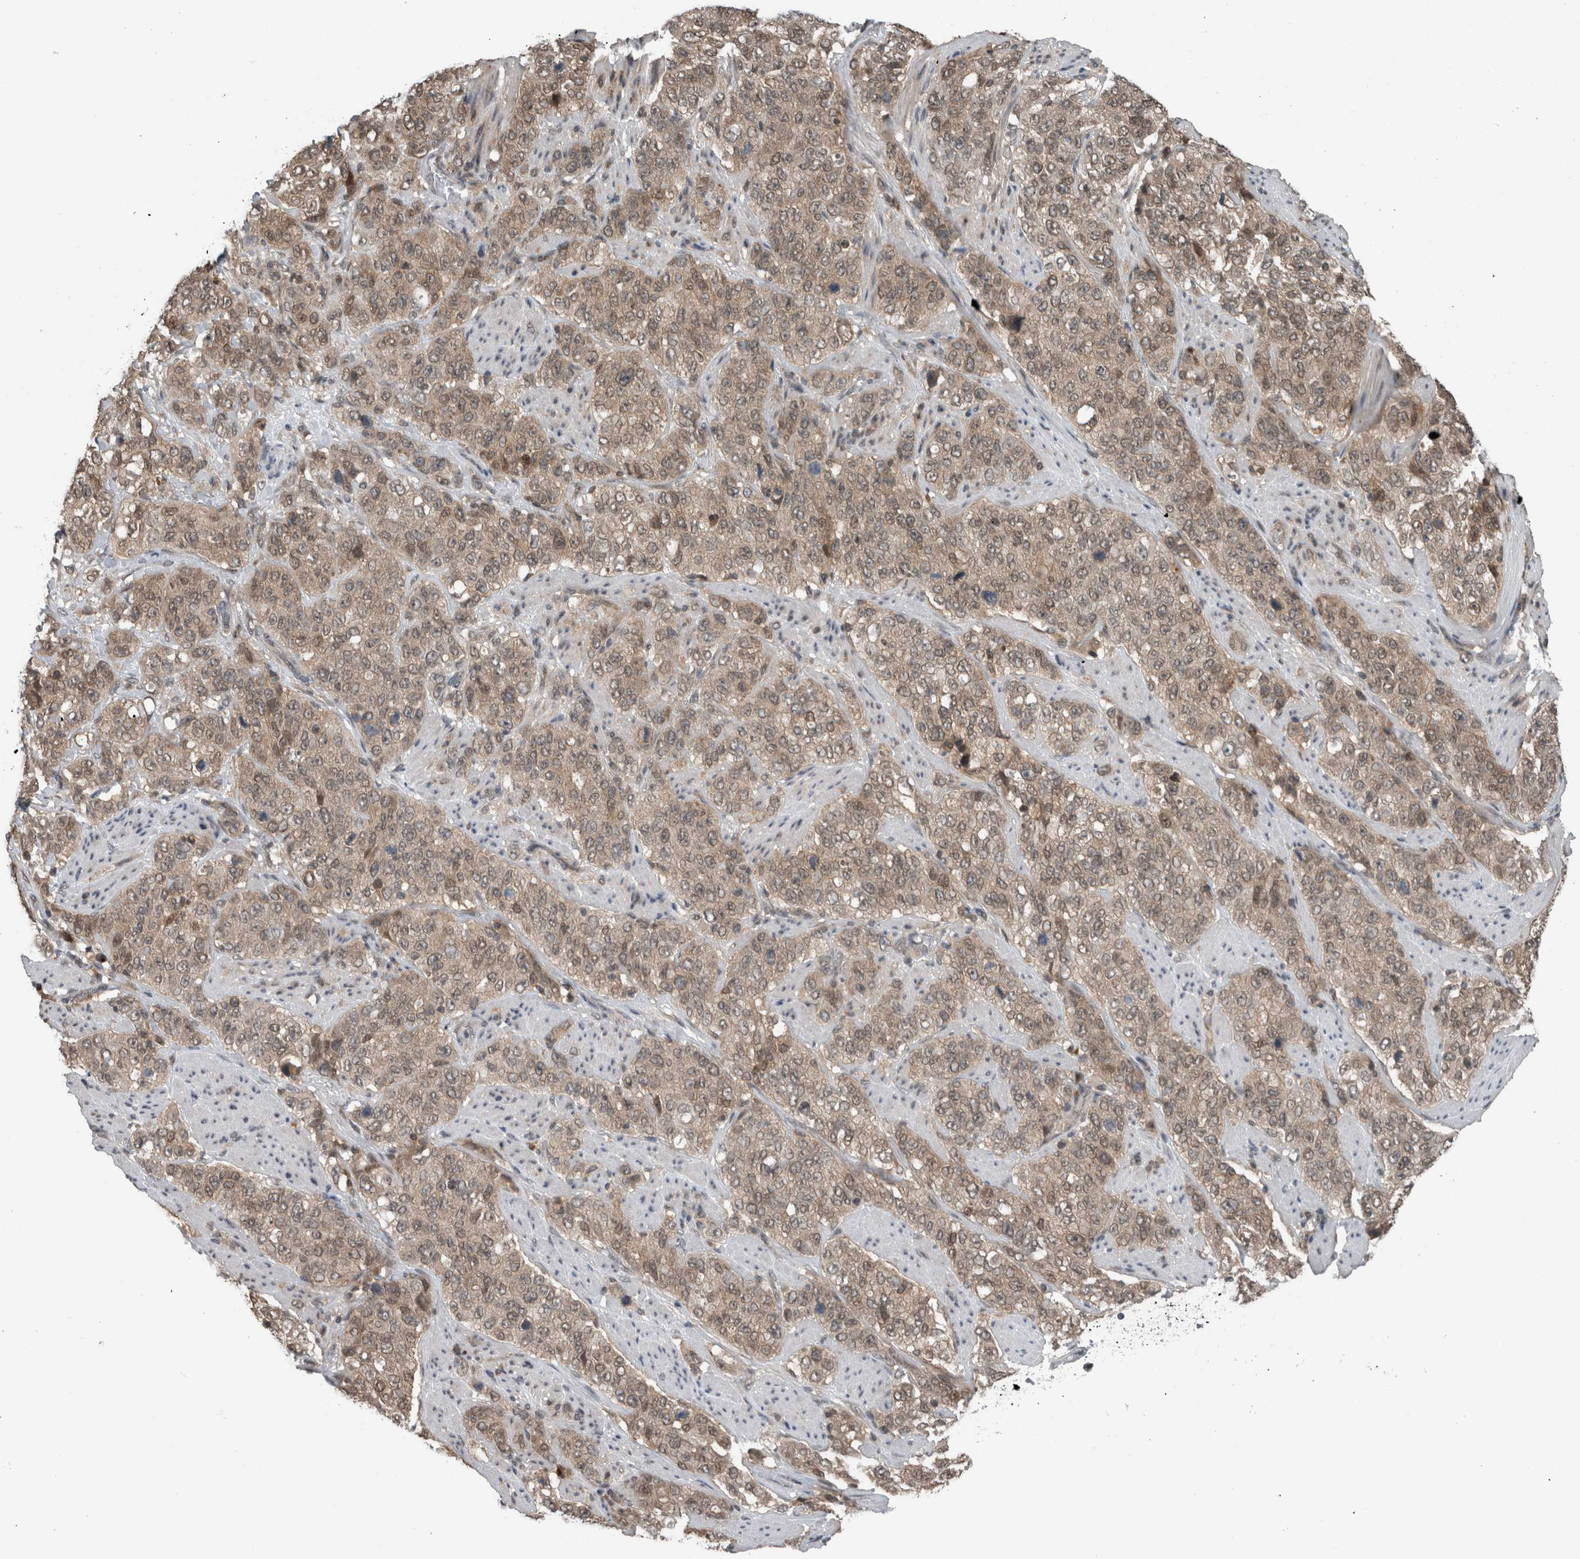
{"staining": {"intensity": "weak", "quantity": ">75%", "location": "cytoplasmic/membranous"}, "tissue": "stomach cancer", "cell_type": "Tumor cells", "image_type": "cancer", "snomed": [{"axis": "morphology", "description": "Adenocarcinoma, NOS"}, {"axis": "topography", "description": "Stomach"}], "caption": "Immunohistochemical staining of human stomach cancer demonstrates weak cytoplasmic/membranous protein positivity in approximately >75% of tumor cells.", "gene": "SPAG7", "patient": {"sex": "male", "age": 48}}